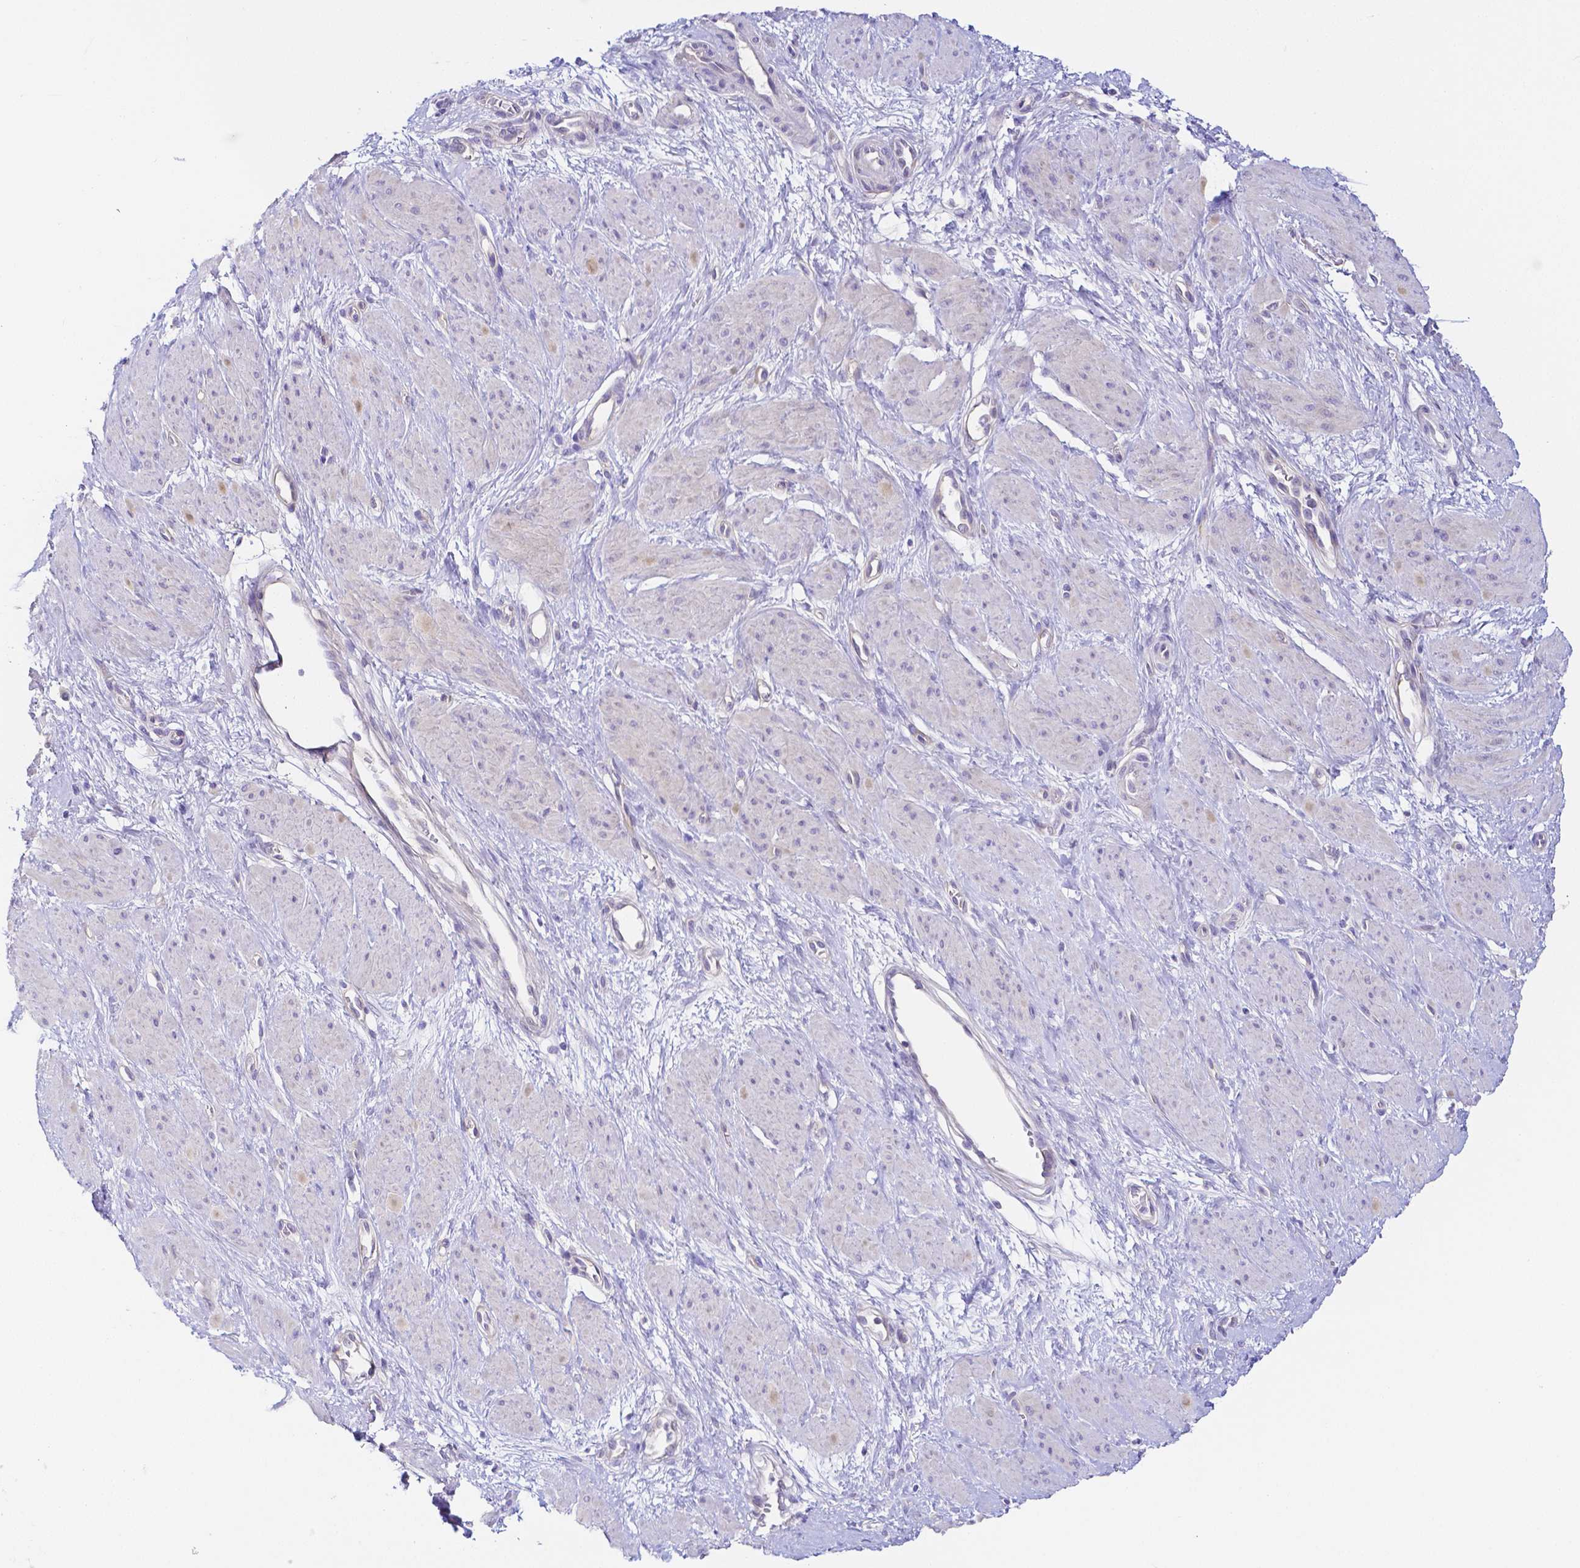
{"staining": {"intensity": "negative", "quantity": "none", "location": "none"}, "tissue": "smooth muscle", "cell_type": "Smooth muscle cells", "image_type": "normal", "snomed": [{"axis": "morphology", "description": "Normal tissue, NOS"}, {"axis": "topography", "description": "Smooth muscle"}, {"axis": "topography", "description": "Uterus"}], "caption": "This image is of benign smooth muscle stained with immunohistochemistry (IHC) to label a protein in brown with the nuclei are counter-stained blue. There is no expression in smooth muscle cells.", "gene": "PKP3", "patient": {"sex": "female", "age": 39}}